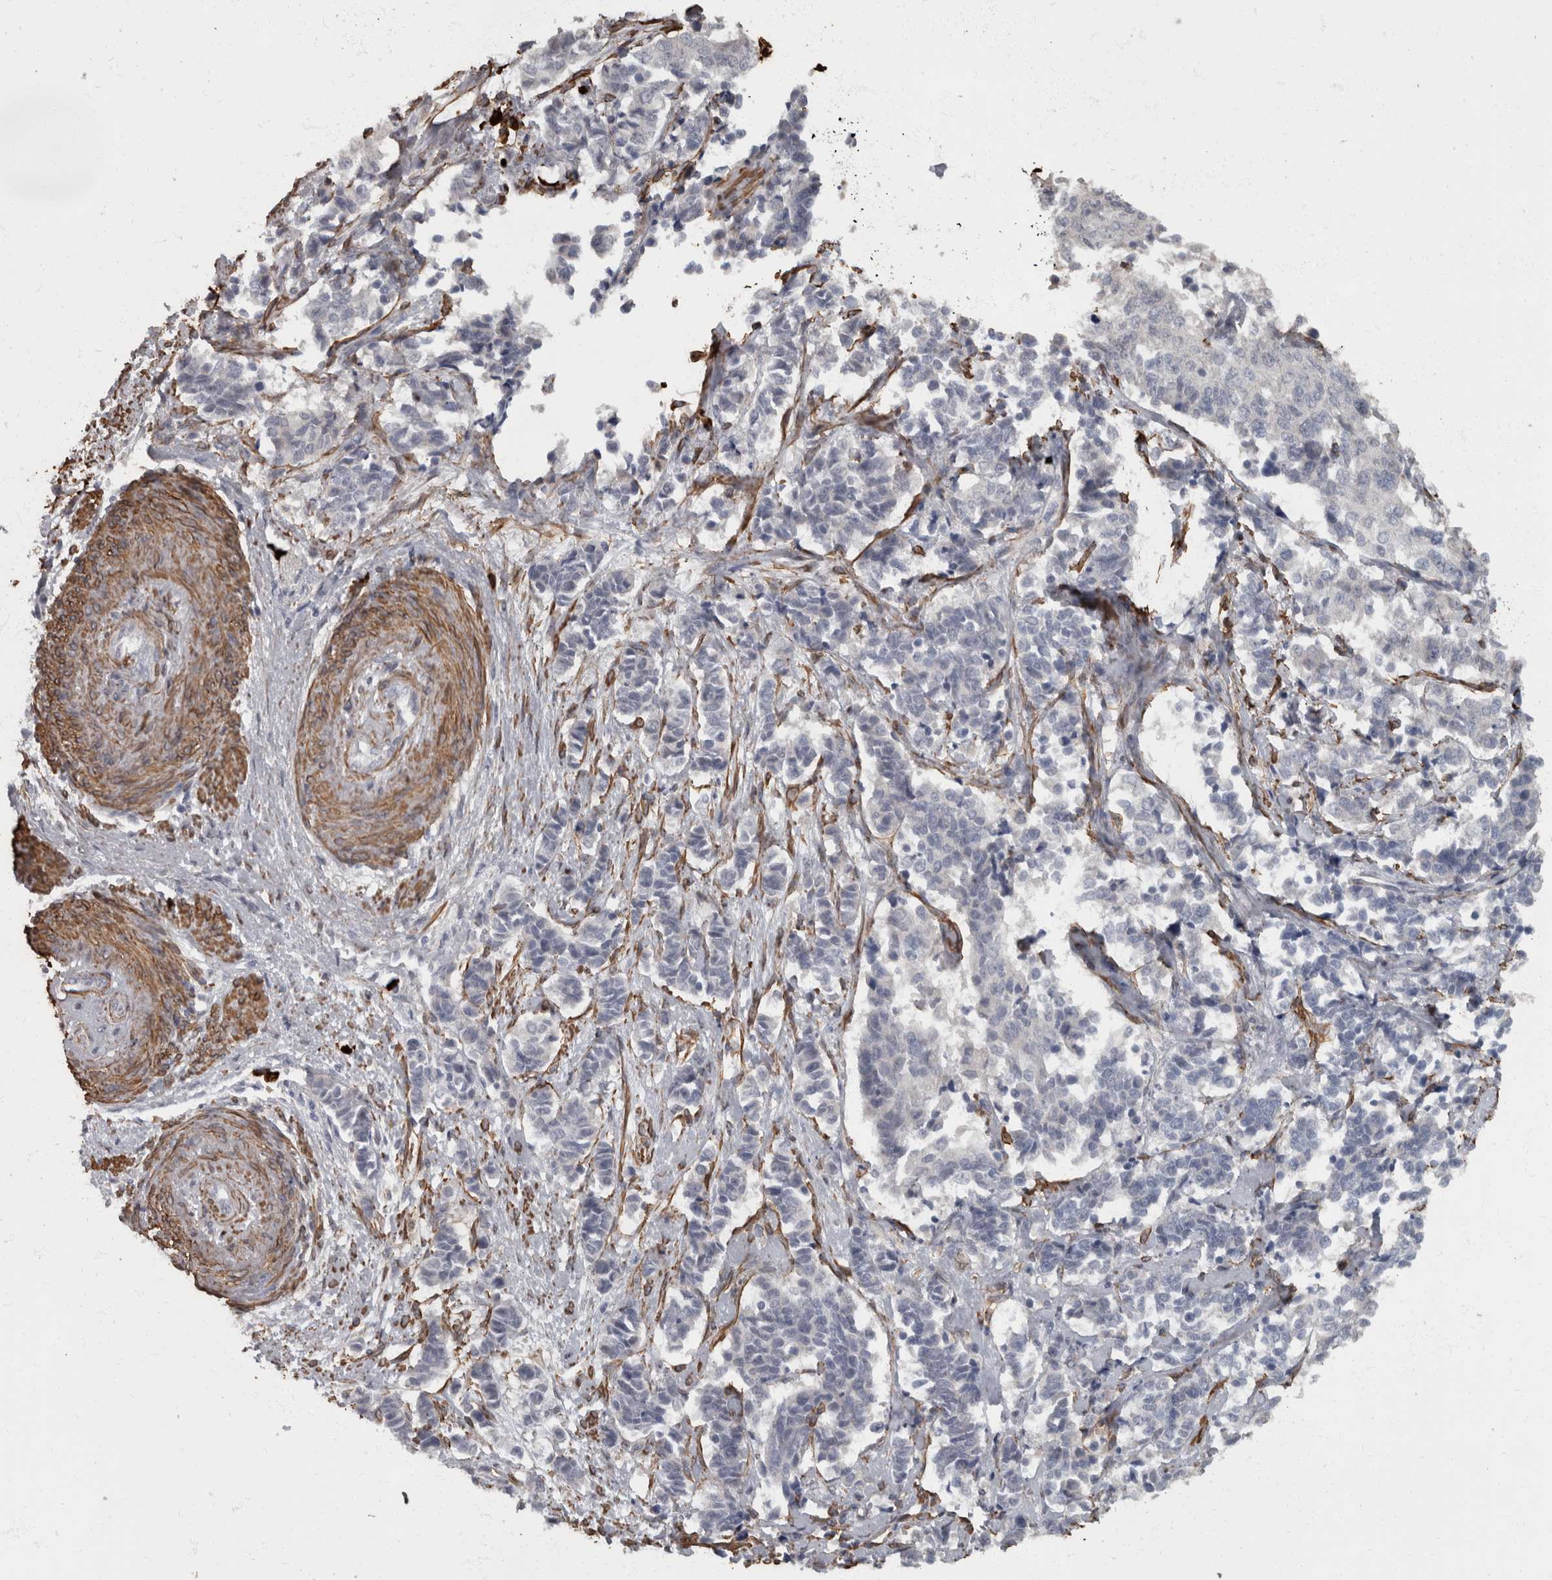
{"staining": {"intensity": "negative", "quantity": "none", "location": "none"}, "tissue": "cervical cancer", "cell_type": "Tumor cells", "image_type": "cancer", "snomed": [{"axis": "morphology", "description": "Normal tissue, NOS"}, {"axis": "morphology", "description": "Squamous cell carcinoma, NOS"}, {"axis": "topography", "description": "Cervix"}], "caption": "A micrograph of cervical cancer stained for a protein demonstrates no brown staining in tumor cells. (DAB (3,3'-diaminobenzidine) immunohistochemistry with hematoxylin counter stain).", "gene": "MASTL", "patient": {"sex": "female", "age": 35}}